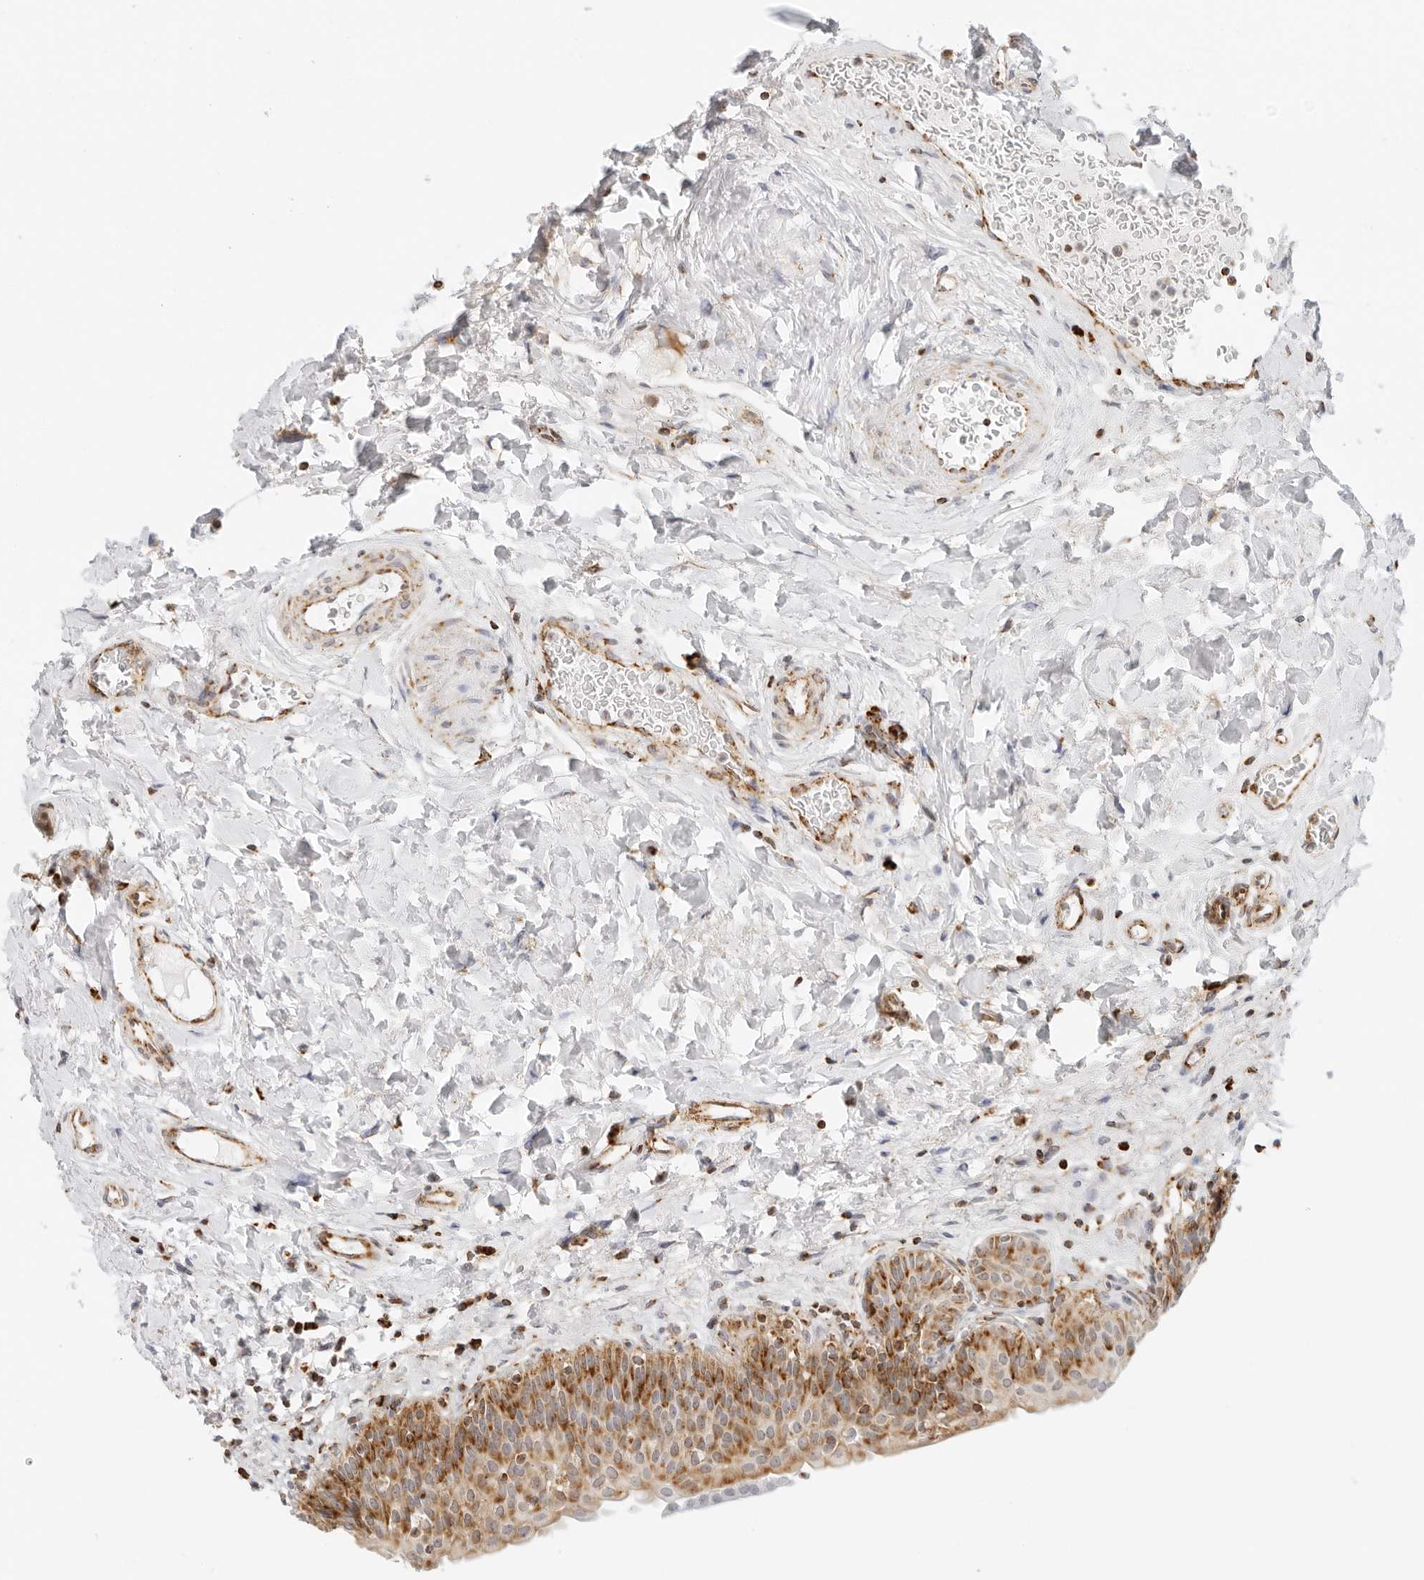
{"staining": {"intensity": "strong", "quantity": ">75%", "location": "cytoplasmic/membranous"}, "tissue": "urinary bladder", "cell_type": "Urothelial cells", "image_type": "normal", "snomed": [{"axis": "morphology", "description": "Normal tissue, NOS"}, {"axis": "topography", "description": "Urinary bladder"}], "caption": "Protein analysis of benign urinary bladder demonstrates strong cytoplasmic/membranous staining in approximately >75% of urothelial cells.", "gene": "RC3H1", "patient": {"sex": "male", "age": 83}}